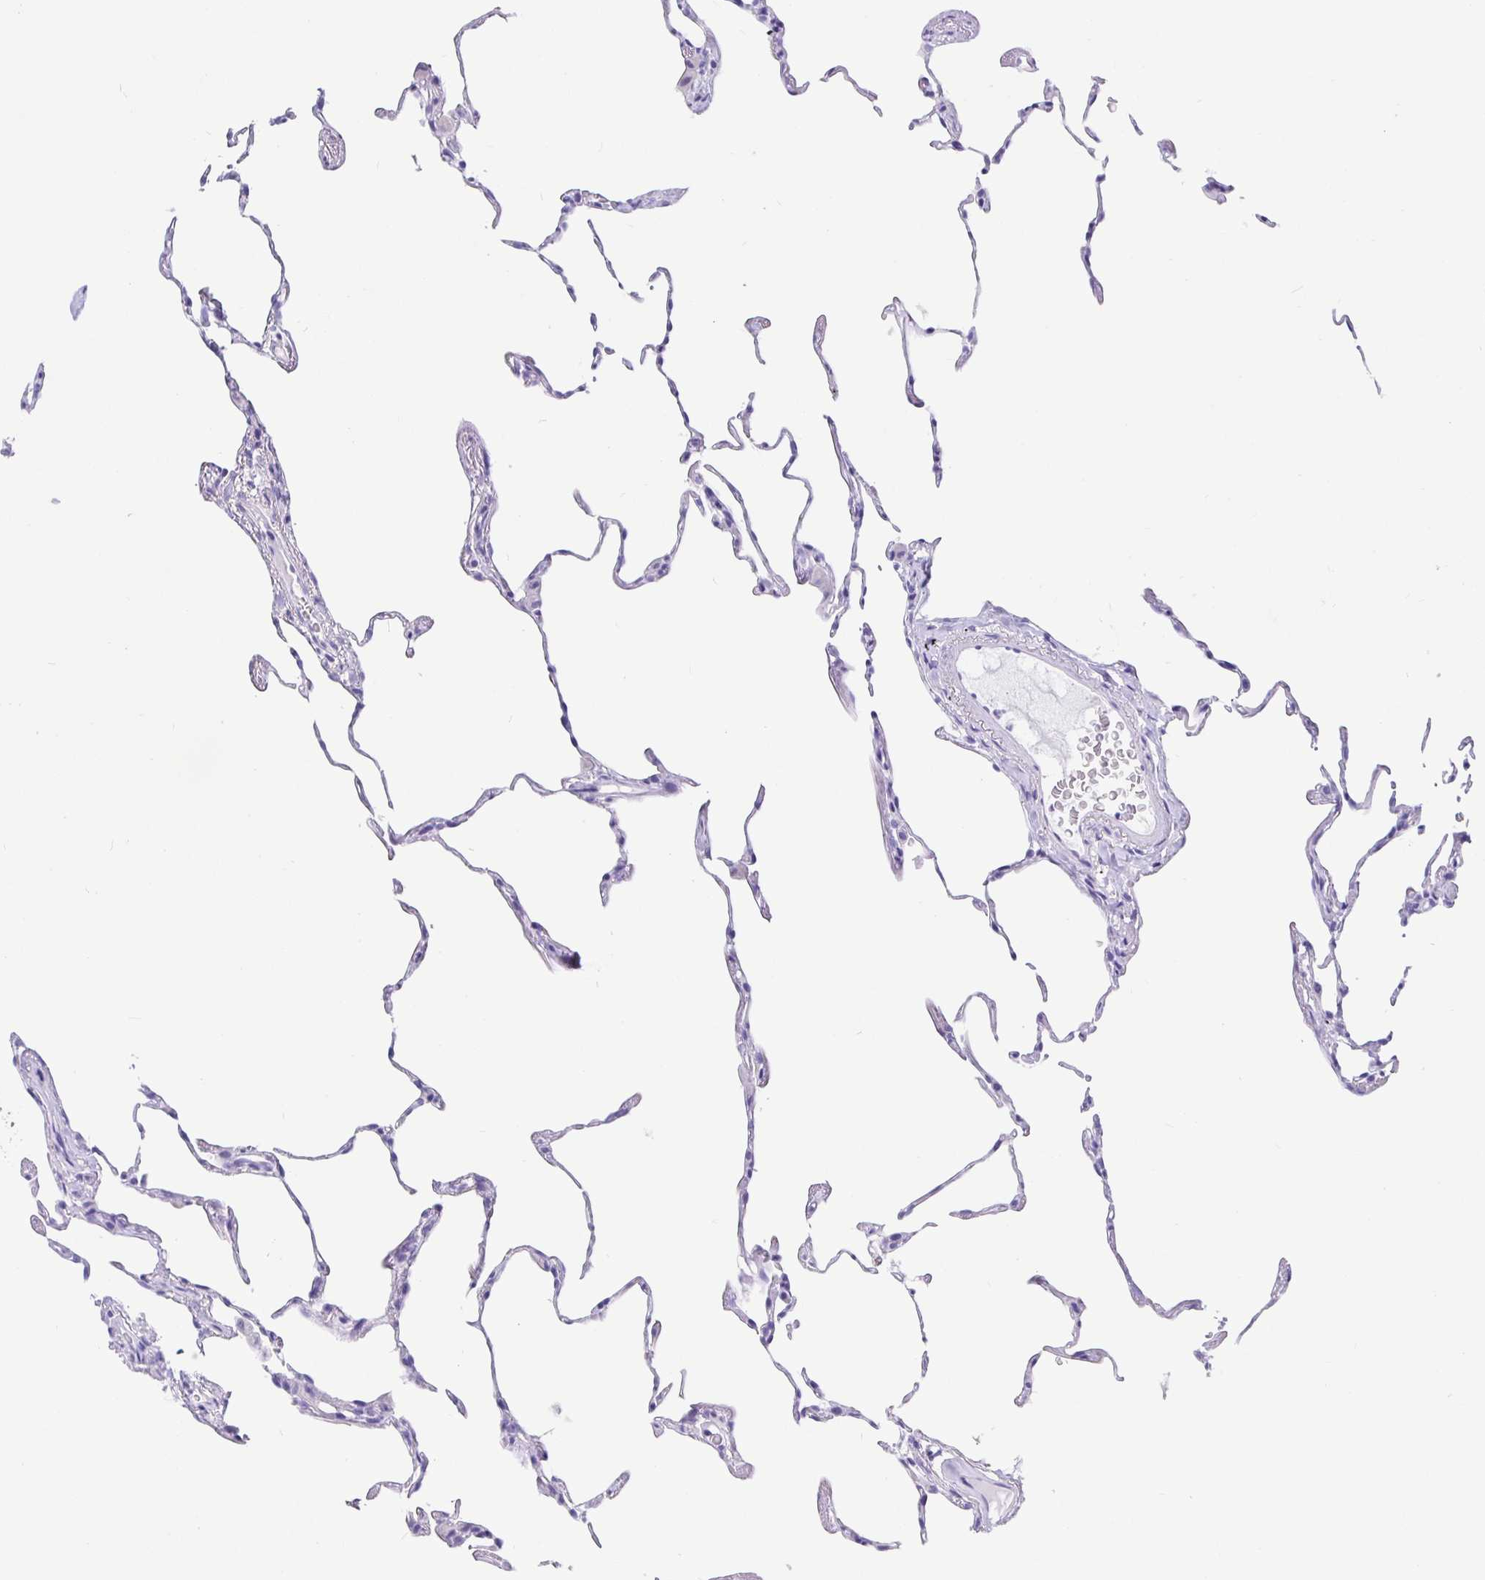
{"staining": {"intensity": "negative", "quantity": "none", "location": "none"}, "tissue": "lung", "cell_type": "Alveolar cells", "image_type": "normal", "snomed": [{"axis": "morphology", "description": "Normal tissue, NOS"}, {"axis": "topography", "description": "Lung"}], "caption": "Immunohistochemistry of benign human lung shows no positivity in alveolar cells. (DAB immunohistochemistry (IHC) with hematoxylin counter stain).", "gene": "PRAMEF18", "patient": {"sex": "female", "age": 57}}